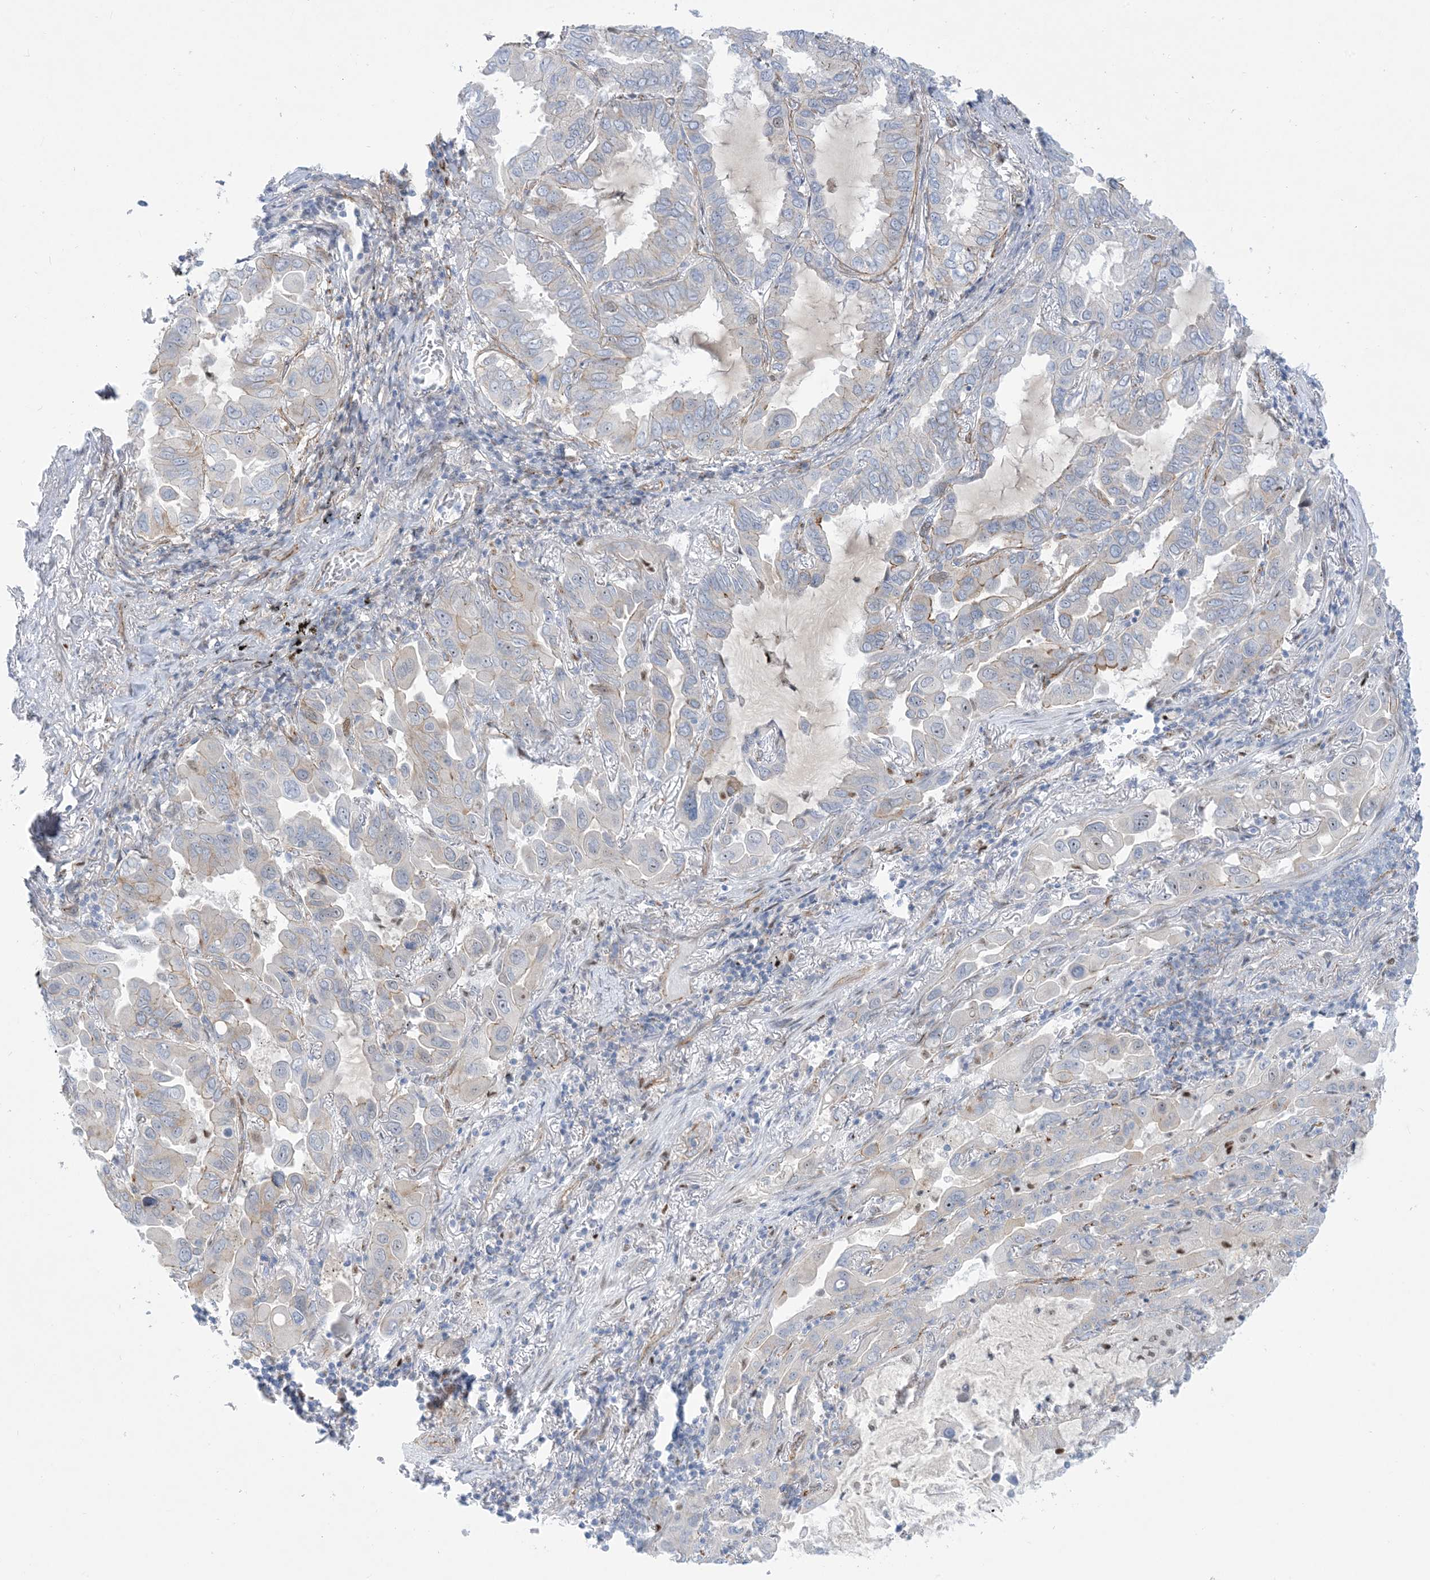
{"staining": {"intensity": "moderate", "quantity": "<25%", "location": "cytoplasmic/membranous"}, "tissue": "lung cancer", "cell_type": "Tumor cells", "image_type": "cancer", "snomed": [{"axis": "morphology", "description": "Adenocarcinoma, NOS"}, {"axis": "topography", "description": "Lung"}], "caption": "Immunohistochemical staining of lung cancer (adenocarcinoma) demonstrates low levels of moderate cytoplasmic/membranous protein staining in about <25% of tumor cells.", "gene": "MARS2", "patient": {"sex": "male", "age": 64}}